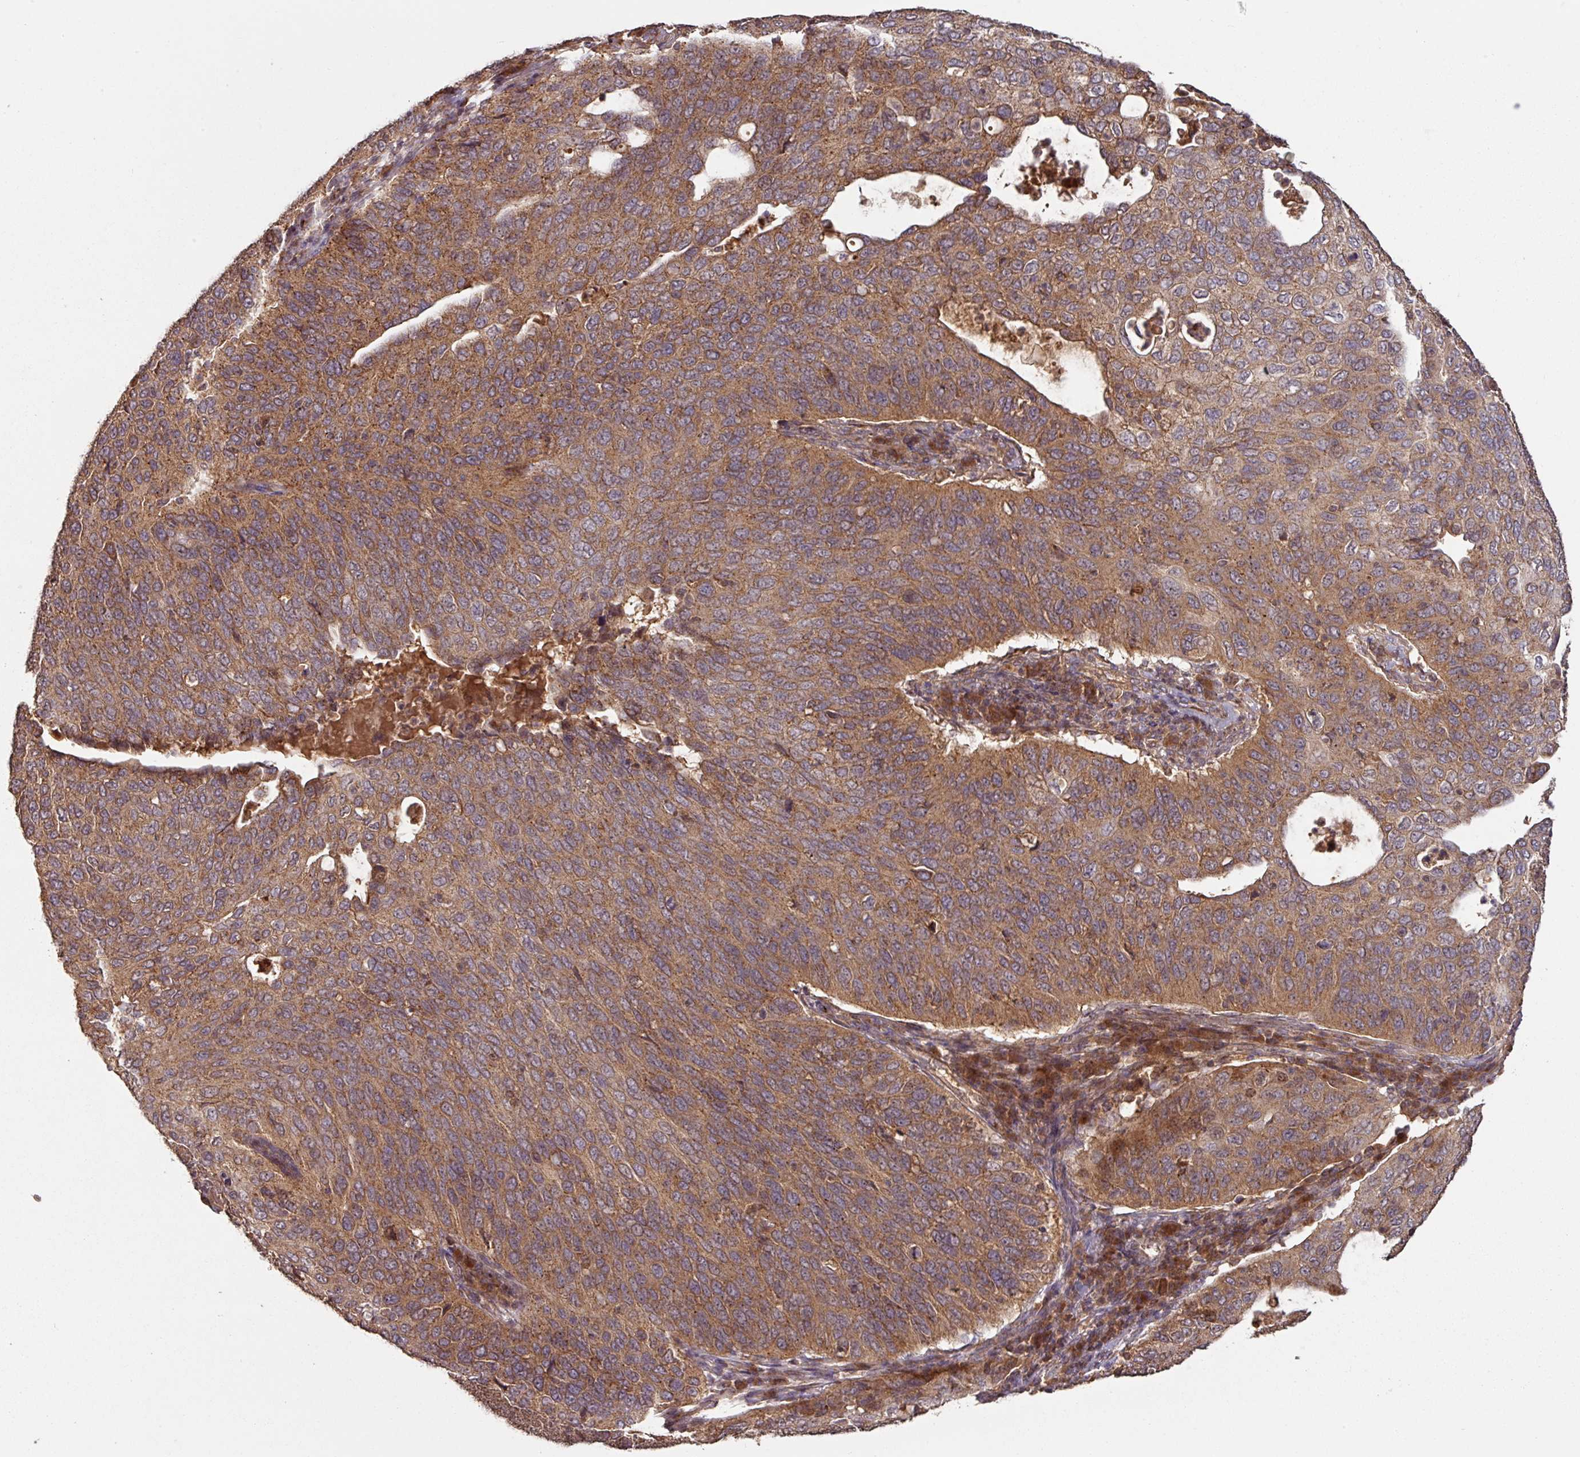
{"staining": {"intensity": "moderate", "quantity": ">75%", "location": "cytoplasmic/membranous"}, "tissue": "cervical cancer", "cell_type": "Tumor cells", "image_type": "cancer", "snomed": [{"axis": "morphology", "description": "Squamous cell carcinoma, NOS"}, {"axis": "topography", "description": "Cervix"}], "caption": "Cervical cancer was stained to show a protein in brown. There is medium levels of moderate cytoplasmic/membranous positivity in approximately >75% of tumor cells.", "gene": "MRRF", "patient": {"sex": "female", "age": 36}}